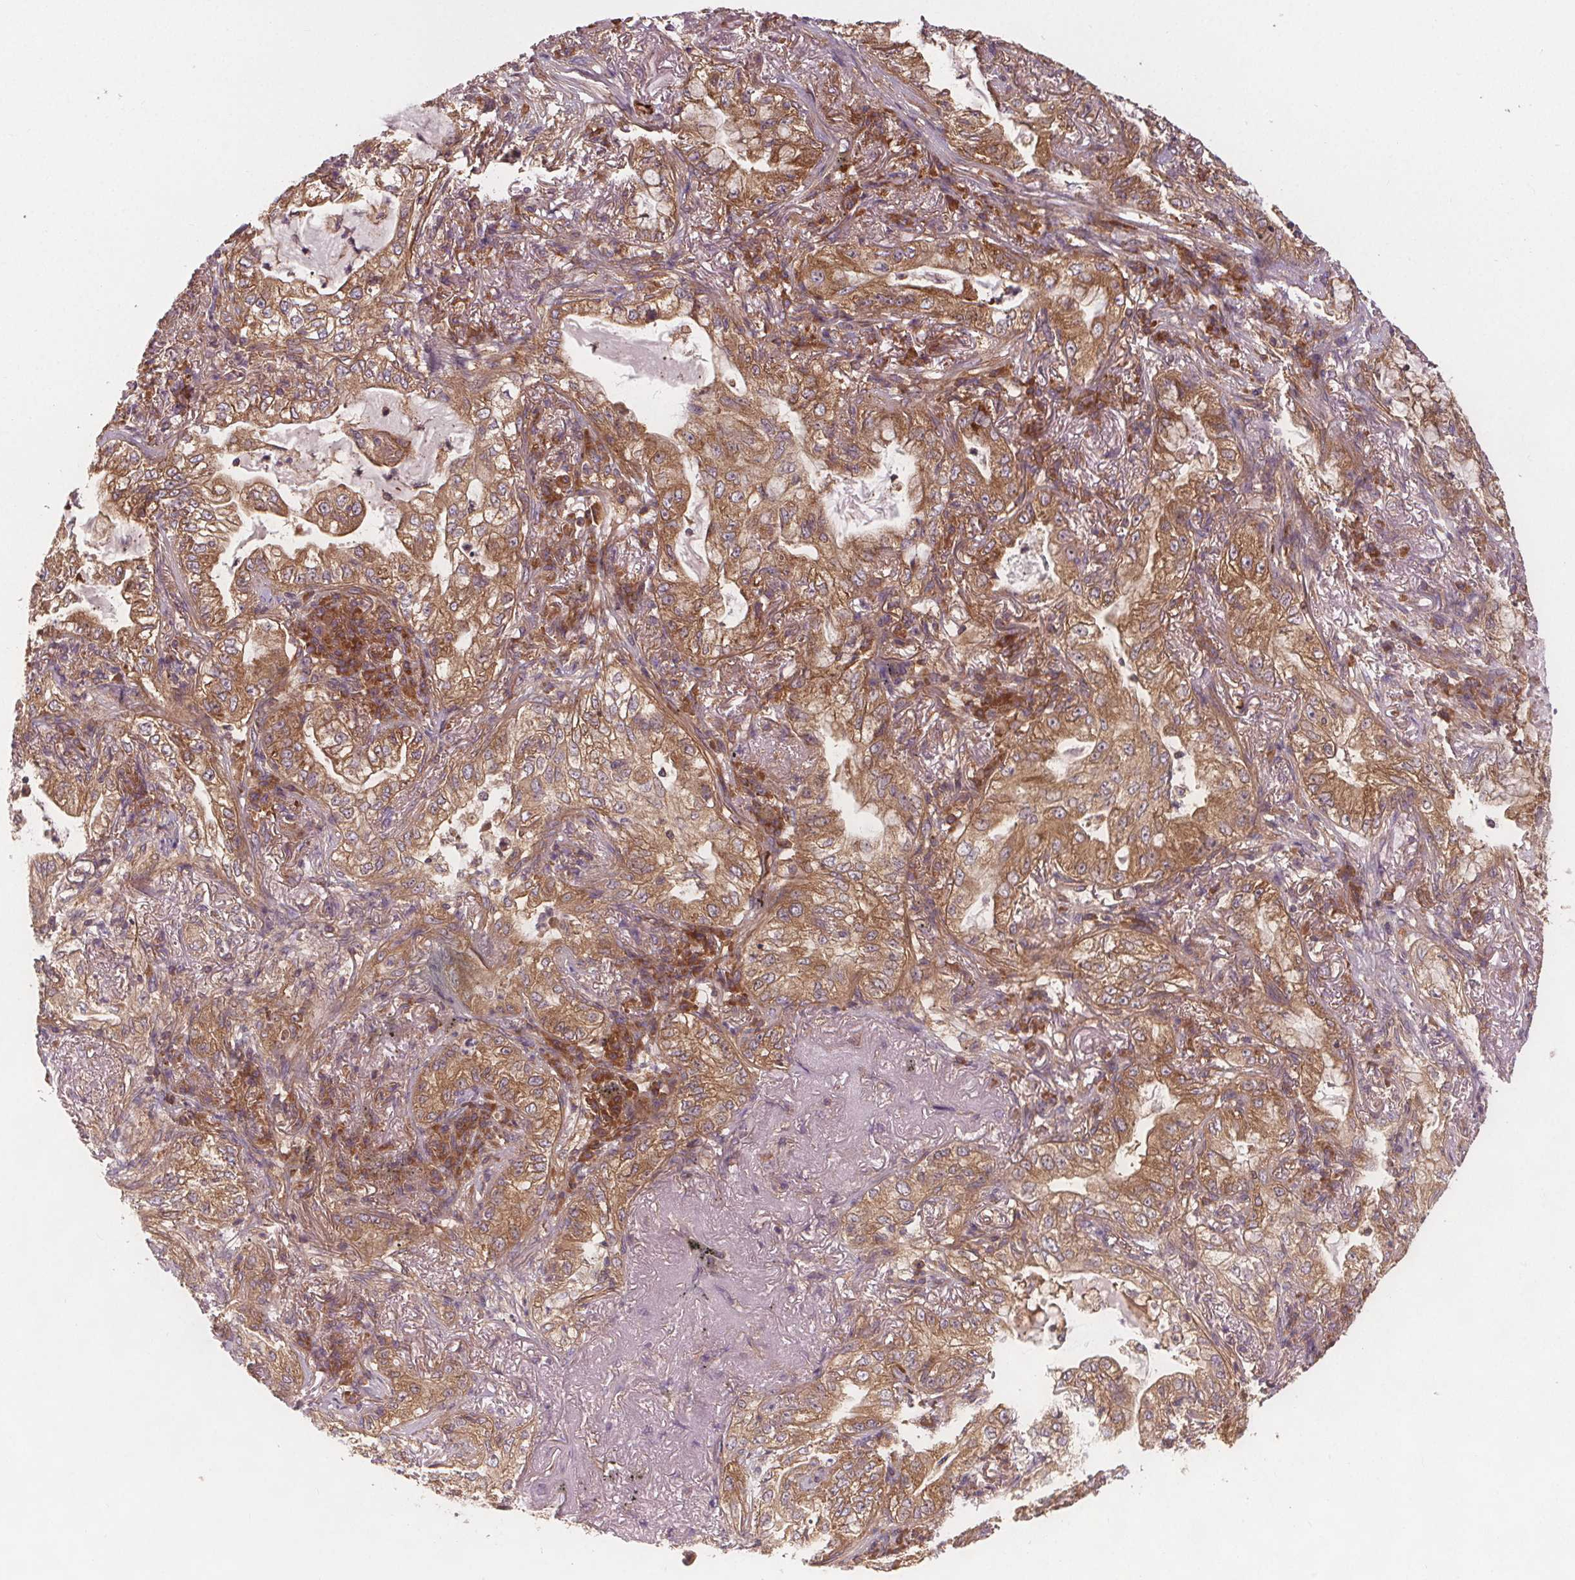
{"staining": {"intensity": "moderate", "quantity": ">75%", "location": "cytoplasmic/membranous"}, "tissue": "lung cancer", "cell_type": "Tumor cells", "image_type": "cancer", "snomed": [{"axis": "morphology", "description": "Adenocarcinoma, NOS"}, {"axis": "topography", "description": "Lung"}], "caption": "This is an image of immunohistochemistry staining of adenocarcinoma (lung), which shows moderate positivity in the cytoplasmic/membranous of tumor cells.", "gene": "EIF3D", "patient": {"sex": "female", "age": 73}}